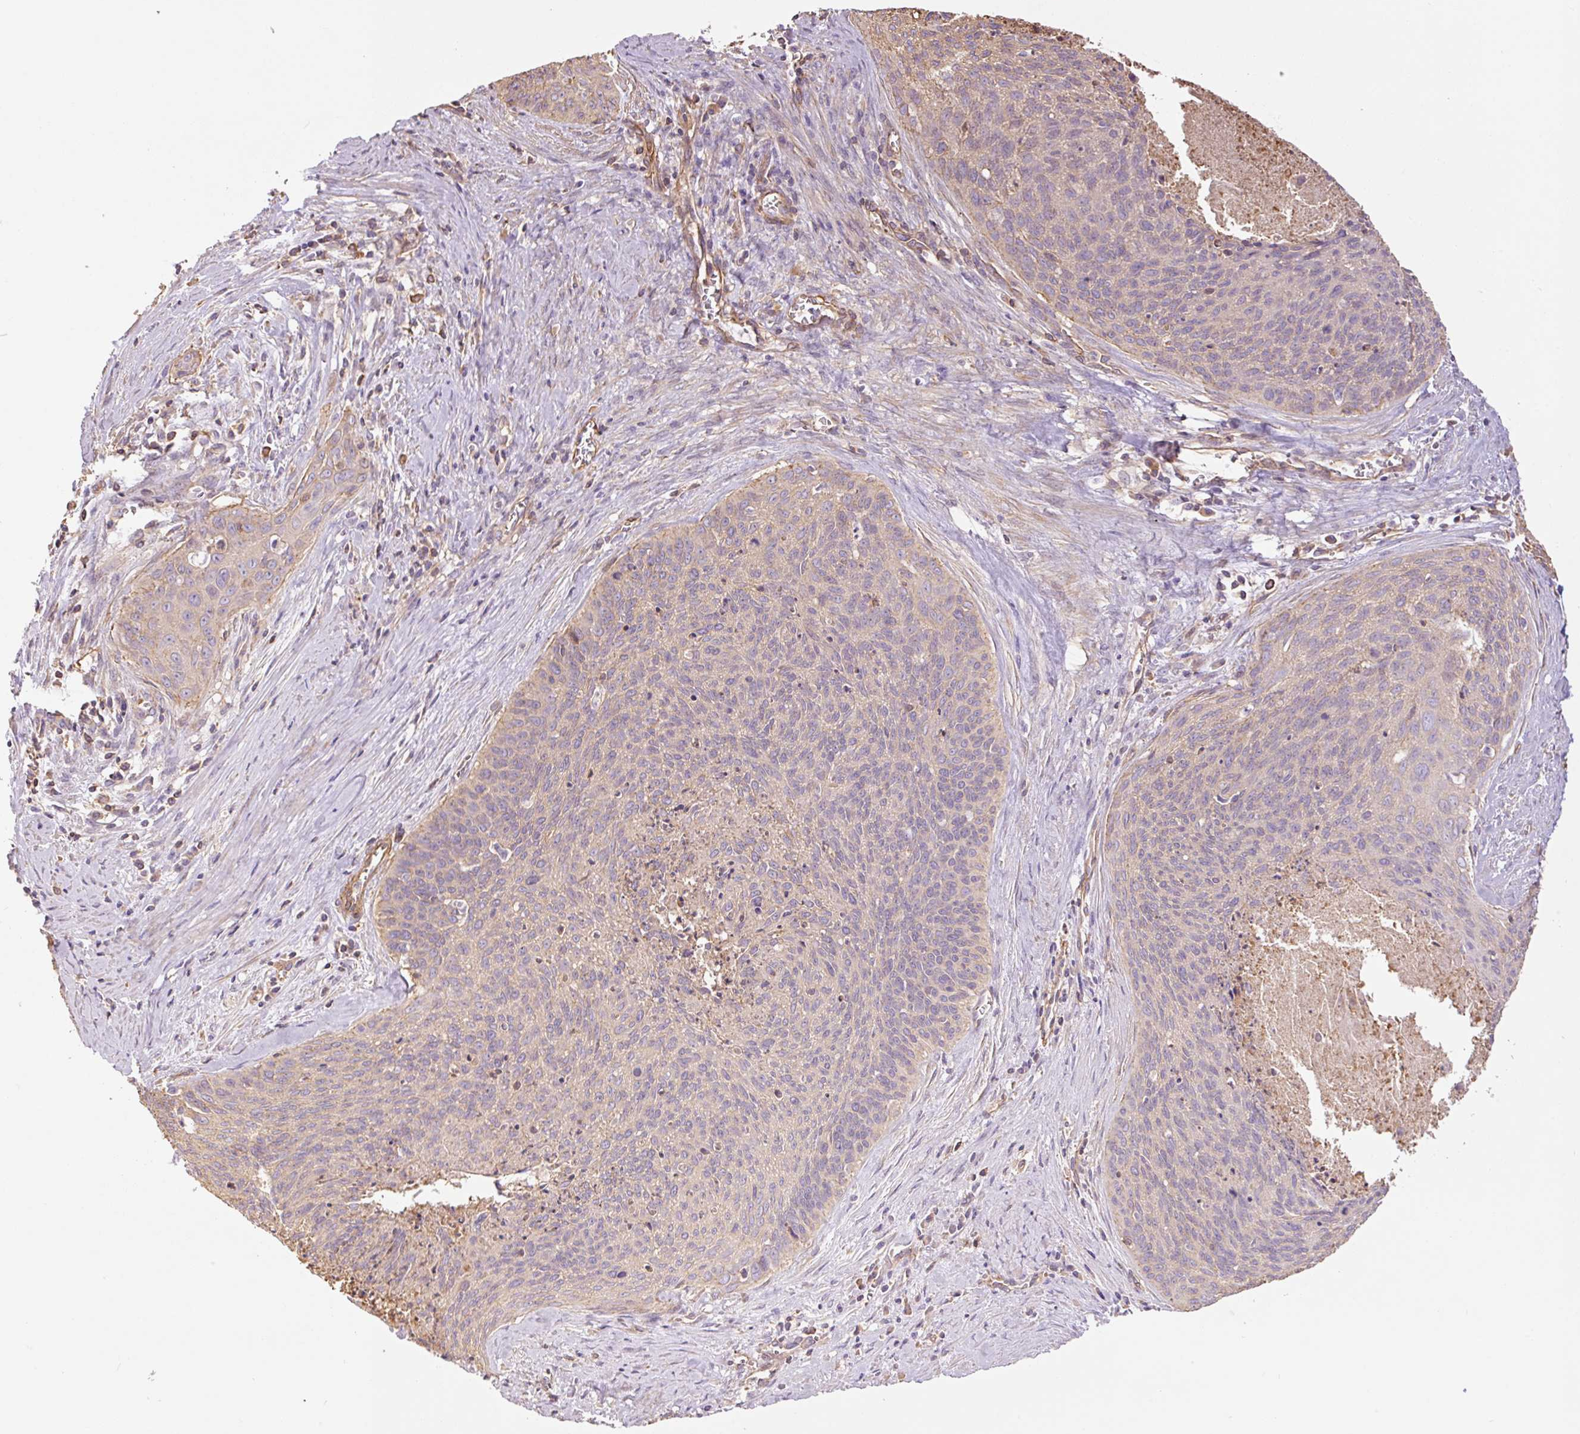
{"staining": {"intensity": "weak", "quantity": "<25%", "location": "cytoplasmic/membranous"}, "tissue": "cervical cancer", "cell_type": "Tumor cells", "image_type": "cancer", "snomed": [{"axis": "morphology", "description": "Squamous cell carcinoma, NOS"}, {"axis": "topography", "description": "Cervix"}], "caption": "Cervical cancer was stained to show a protein in brown. There is no significant expression in tumor cells.", "gene": "PPP1R1B", "patient": {"sex": "female", "age": 55}}